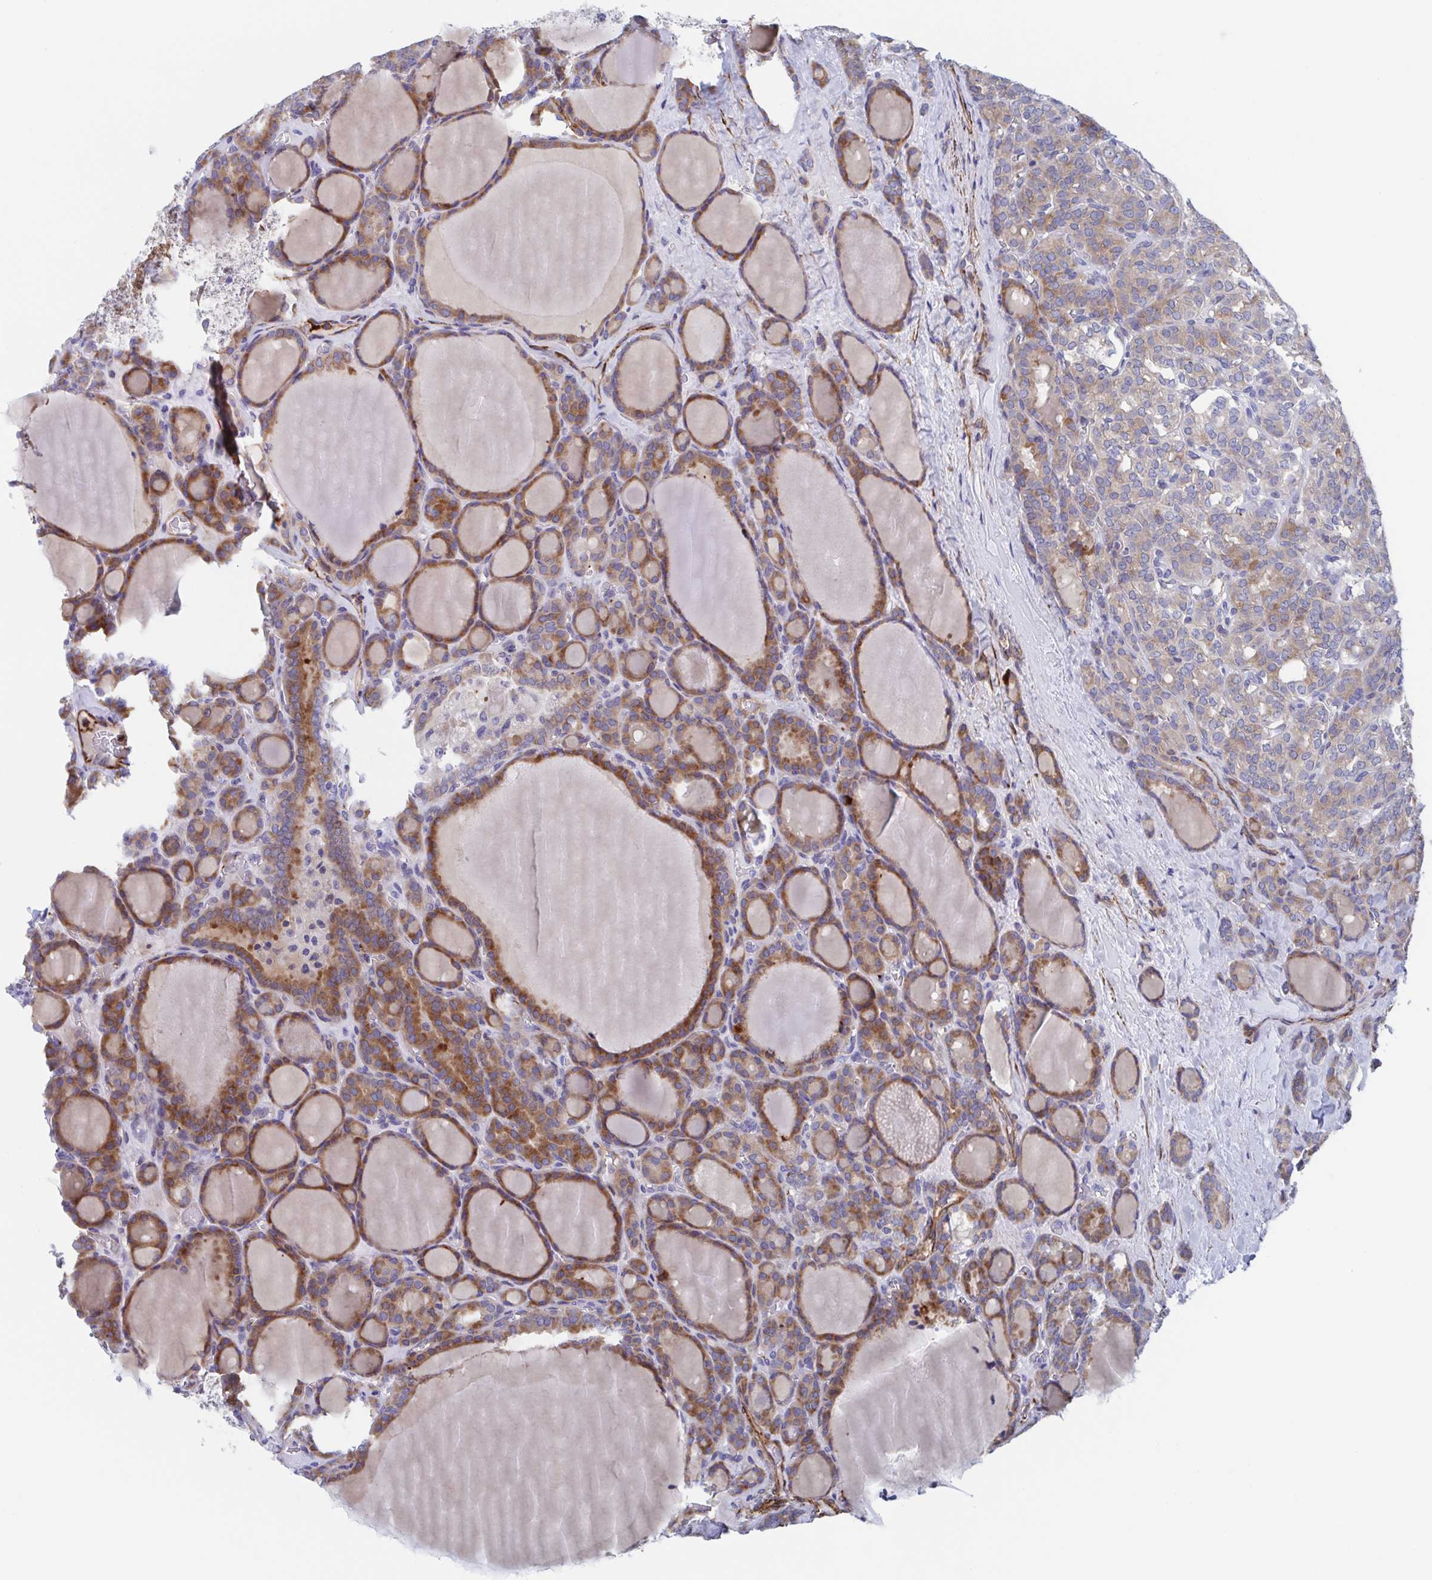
{"staining": {"intensity": "moderate", "quantity": ">75%", "location": "cytoplasmic/membranous"}, "tissue": "thyroid cancer", "cell_type": "Tumor cells", "image_type": "cancer", "snomed": [{"axis": "morphology", "description": "Normal tissue, NOS"}, {"axis": "morphology", "description": "Follicular adenoma carcinoma, NOS"}, {"axis": "topography", "description": "Thyroid gland"}], "caption": "Immunohistochemistry (IHC) micrograph of neoplastic tissue: follicular adenoma carcinoma (thyroid) stained using immunohistochemistry exhibits medium levels of moderate protein expression localized specifically in the cytoplasmic/membranous of tumor cells, appearing as a cytoplasmic/membranous brown color.", "gene": "KLC3", "patient": {"sex": "female", "age": 31}}